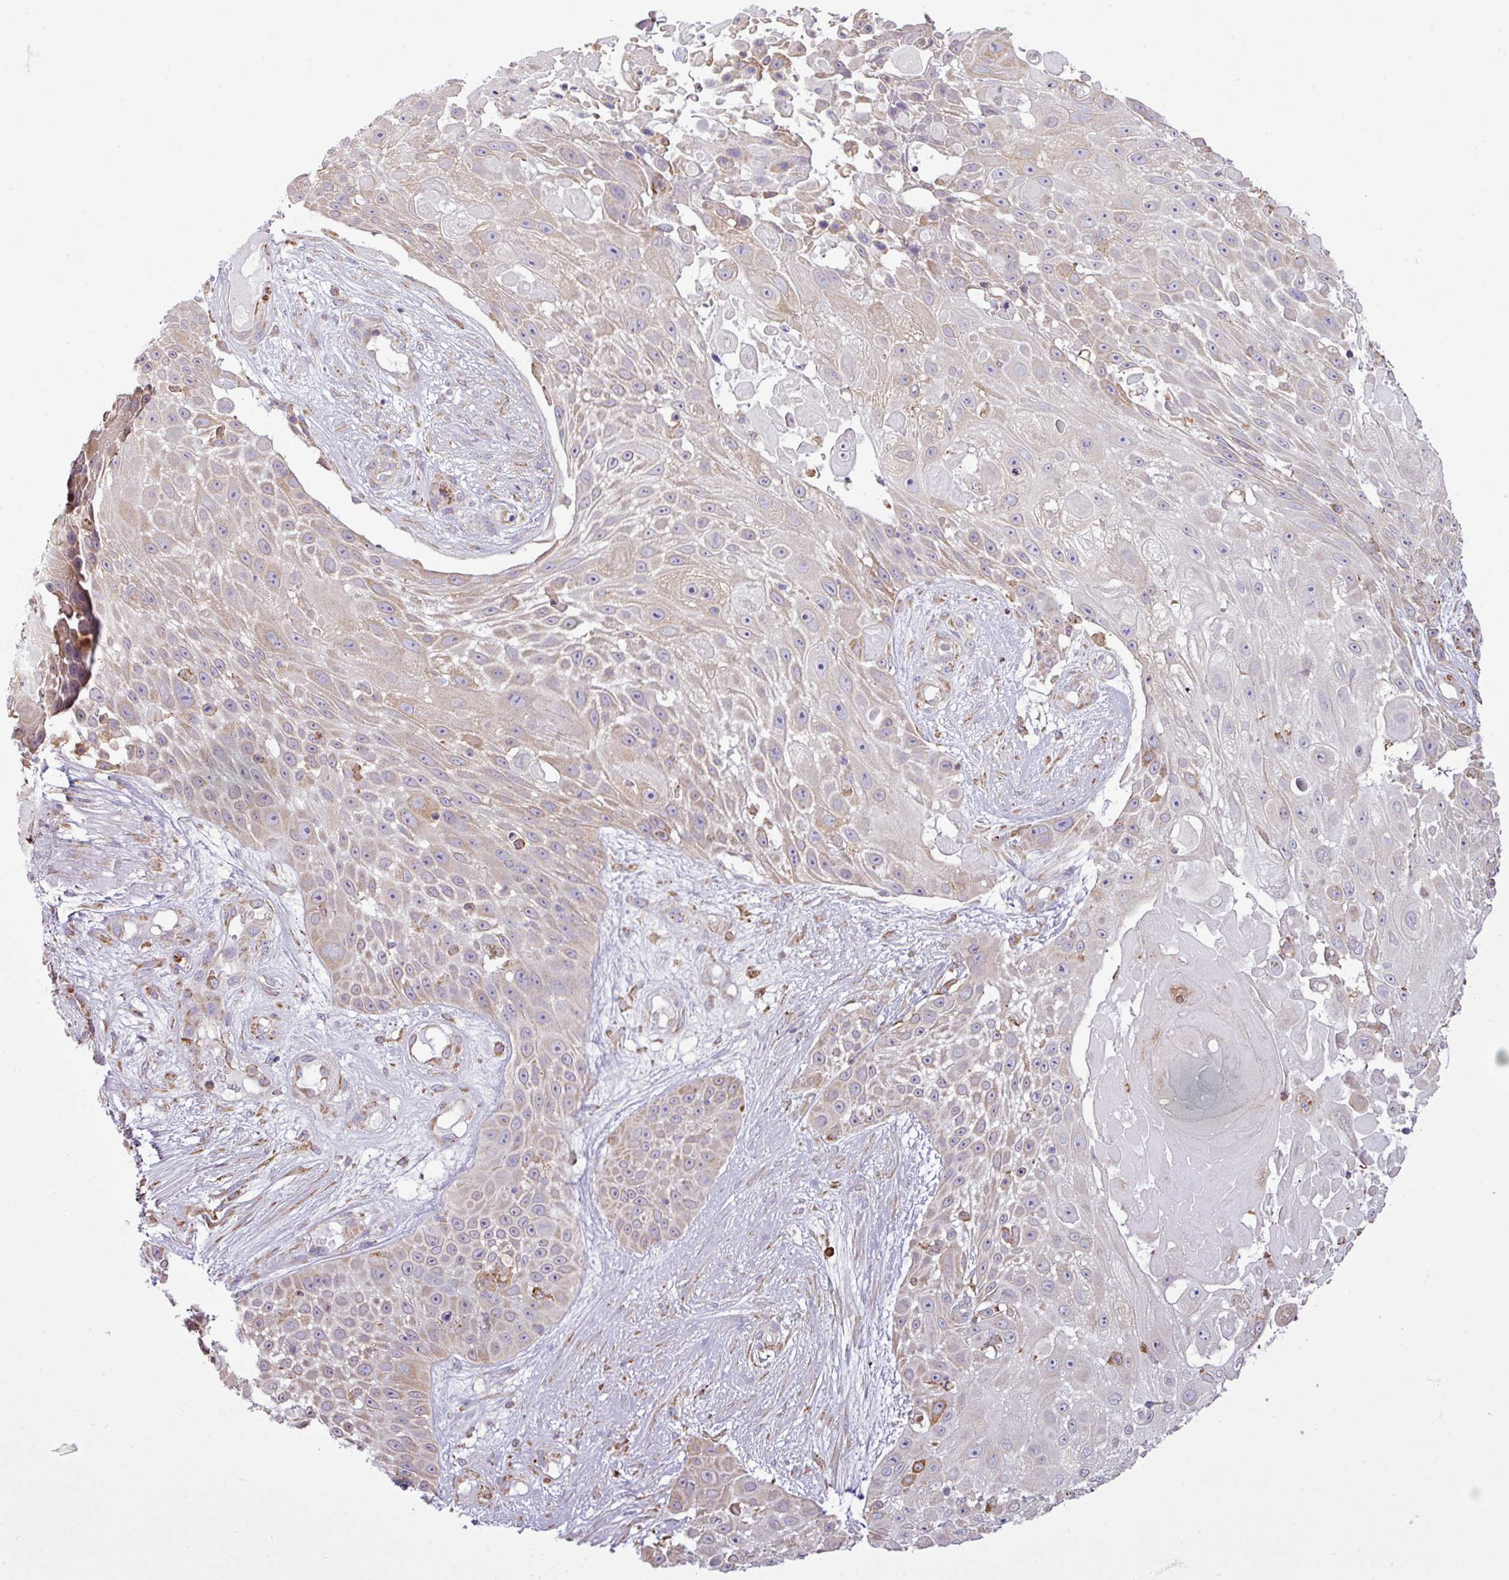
{"staining": {"intensity": "weak", "quantity": "<25%", "location": "cytoplasmic/membranous"}, "tissue": "skin cancer", "cell_type": "Tumor cells", "image_type": "cancer", "snomed": [{"axis": "morphology", "description": "Squamous cell carcinoma, NOS"}, {"axis": "topography", "description": "Skin"}], "caption": "DAB (3,3'-diaminobenzidine) immunohistochemical staining of skin squamous cell carcinoma displays no significant staining in tumor cells.", "gene": "ZSCAN5A", "patient": {"sex": "female", "age": 86}}